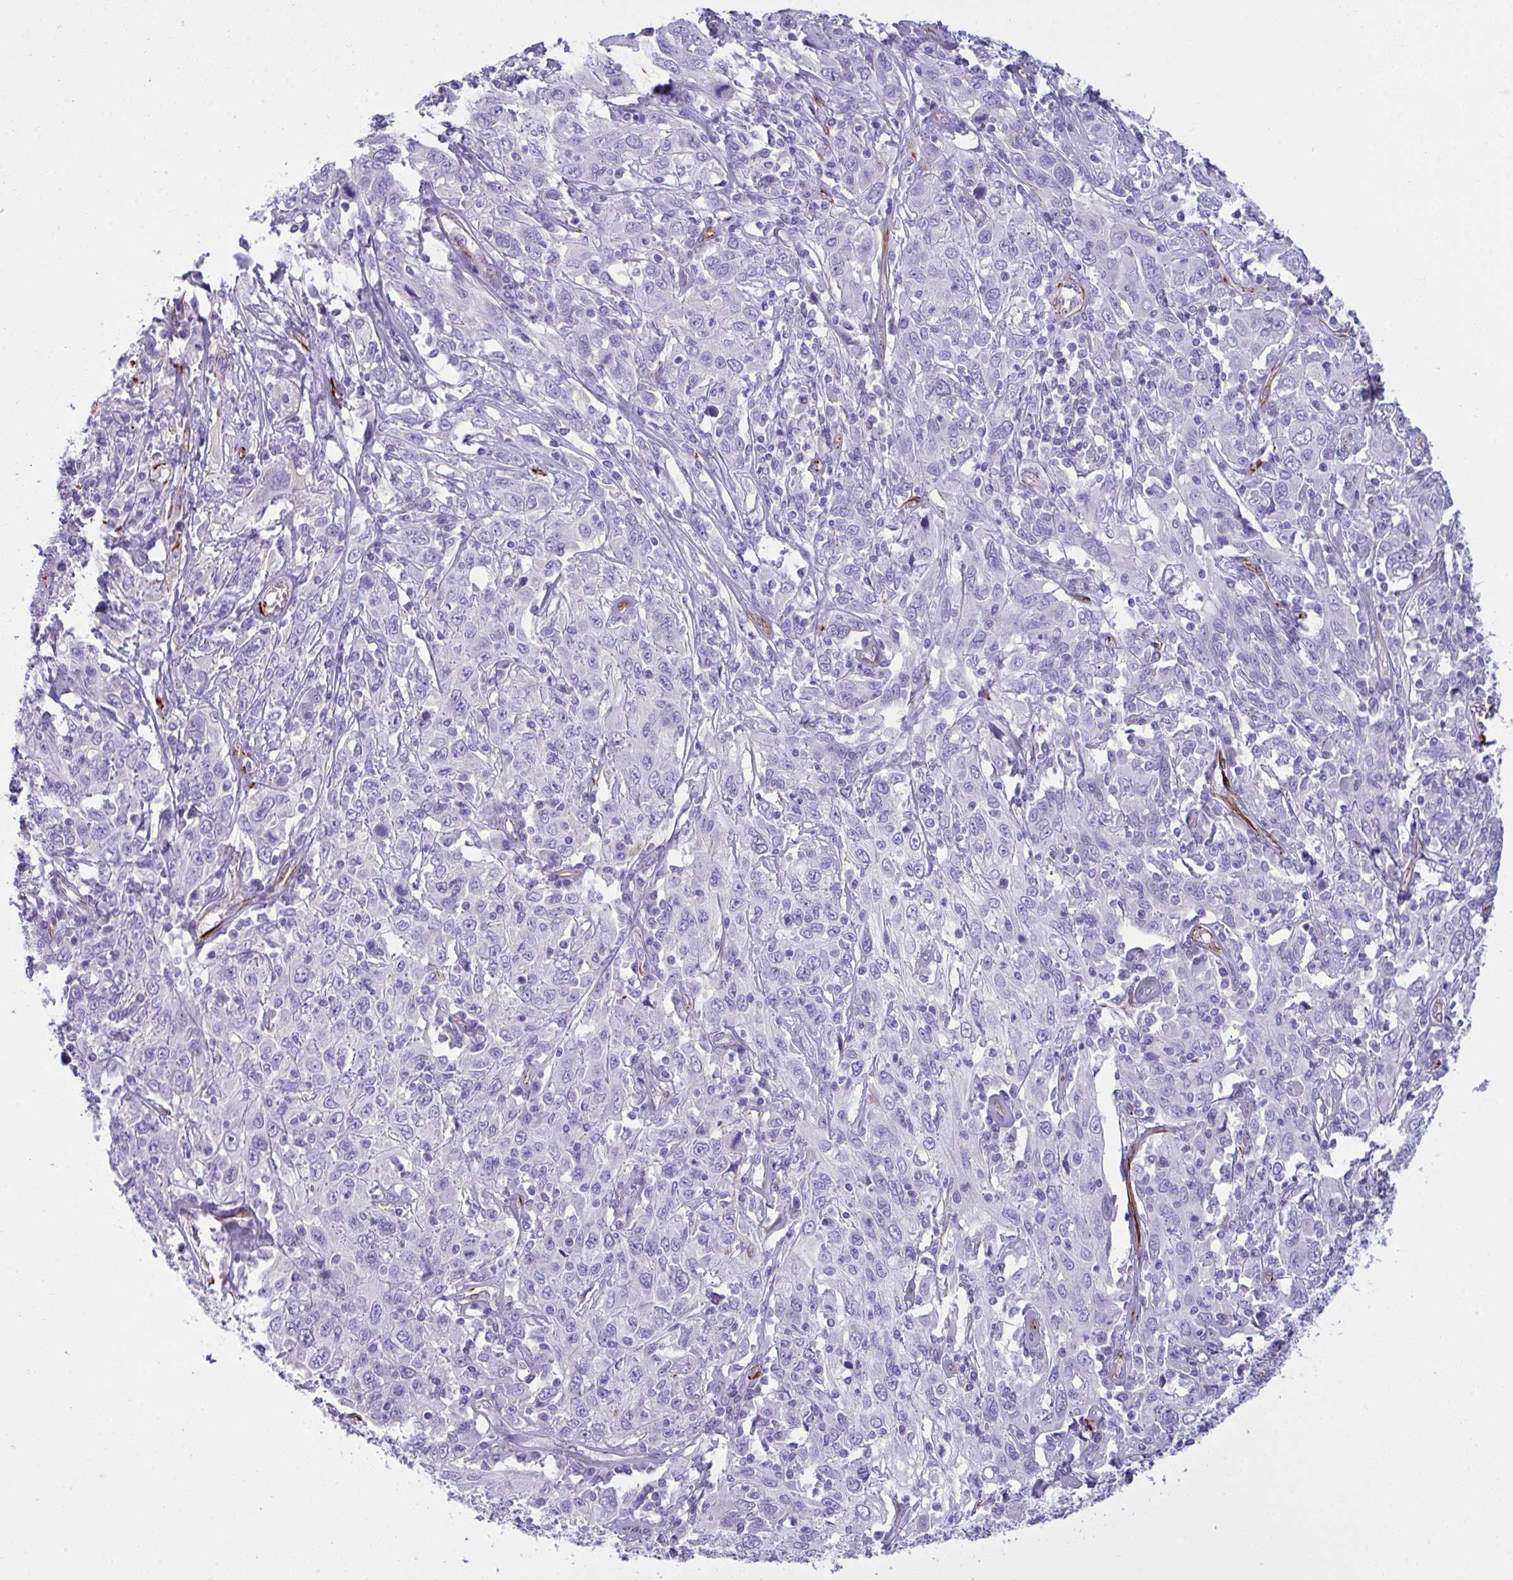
{"staining": {"intensity": "negative", "quantity": "none", "location": "none"}, "tissue": "cervical cancer", "cell_type": "Tumor cells", "image_type": "cancer", "snomed": [{"axis": "morphology", "description": "Squamous cell carcinoma, NOS"}, {"axis": "topography", "description": "Cervix"}], "caption": "Tumor cells show no significant protein staining in cervical cancer (squamous cell carcinoma).", "gene": "SLC35B1", "patient": {"sex": "female", "age": 46}}